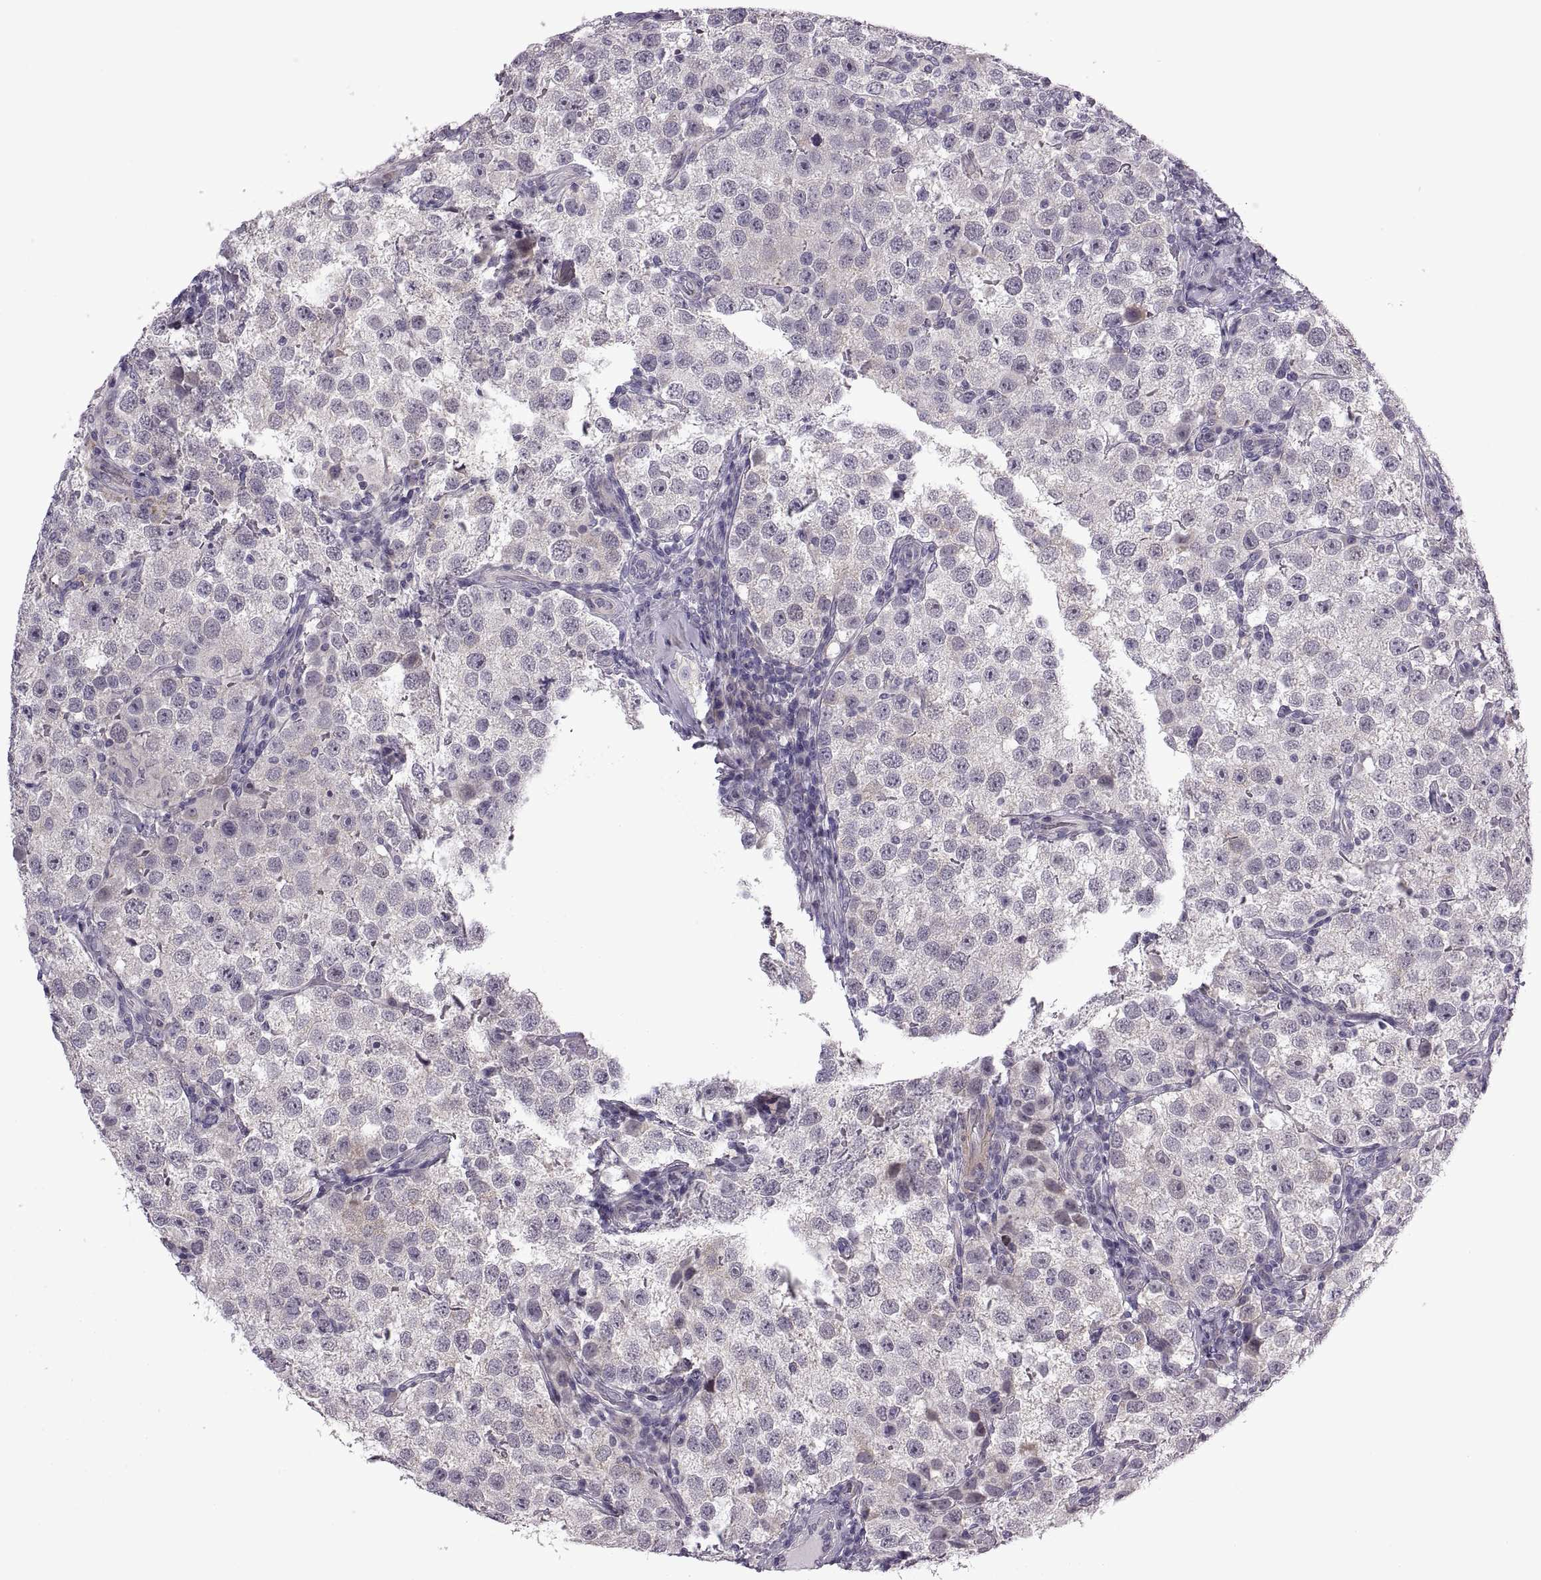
{"staining": {"intensity": "negative", "quantity": "none", "location": "none"}, "tissue": "testis cancer", "cell_type": "Tumor cells", "image_type": "cancer", "snomed": [{"axis": "morphology", "description": "Seminoma, NOS"}, {"axis": "topography", "description": "Testis"}], "caption": "The image exhibits no staining of tumor cells in testis seminoma.", "gene": "RIPK4", "patient": {"sex": "male", "age": 37}}